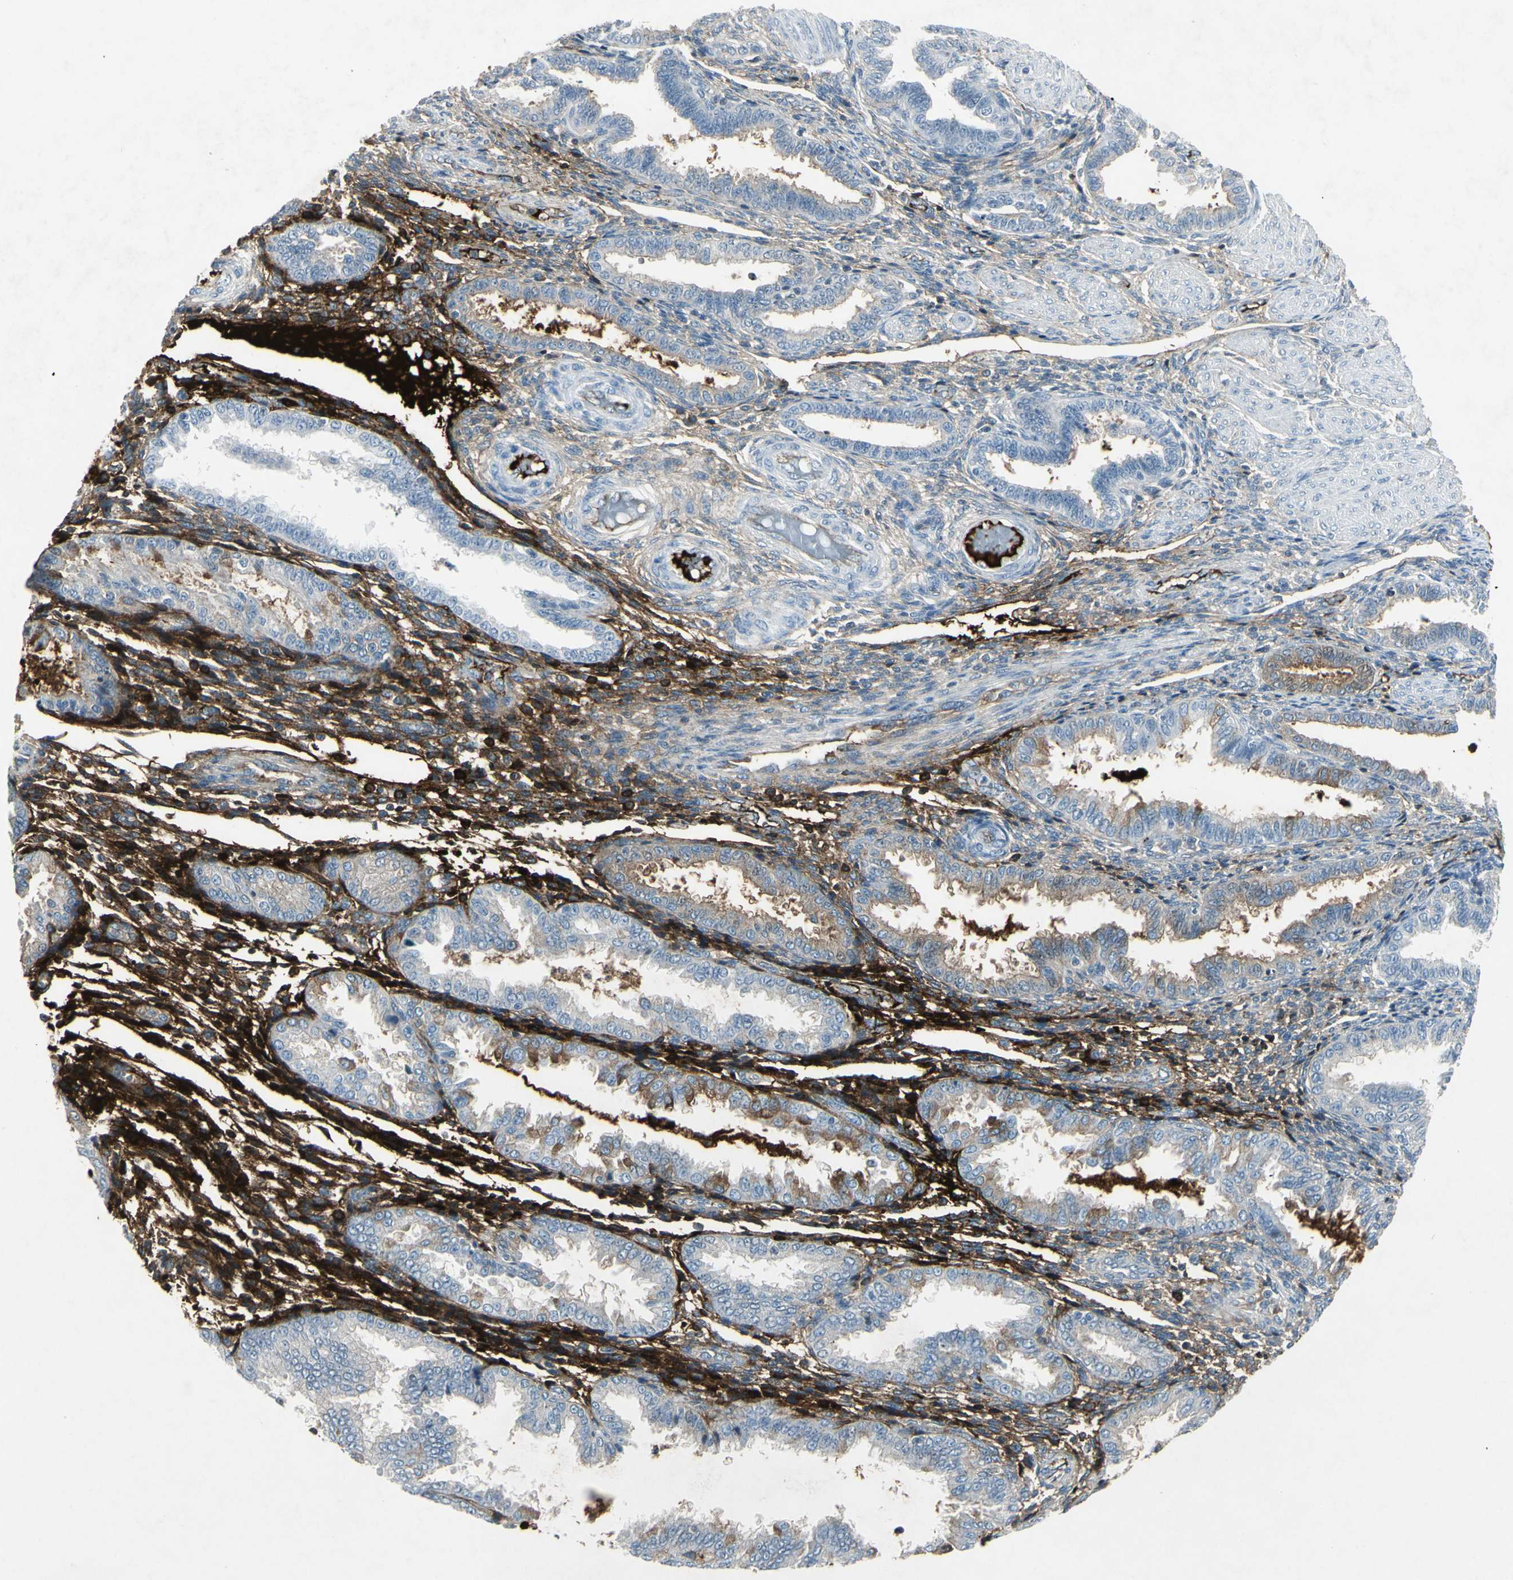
{"staining": {"intensity": "strong", "quantity": ">75%", "location": "cytoplasmic/membranous"}, "tissue": "endometrium", "cell_type": "Cells in endometrial stroma", "image_type": "normal", "snomed": [{"axis": "morphology", "description": "Normal tissue, NOS"}, {"axis": "topography", "description": "Endometrium"}], "caption": "A high amount of strong cytoplasmic/membranous positivity is present in approximately >75% of cells in endometrial stroma in unremarkable endometrium. The staining was performed using DAB (3,3'-diaminobenzidine) to visualize the protein expression in brown, while the nuclei were stained in blue with hematoxylin (Magnification: 20x).", "gene": "IGHM", "patient": {"sex": "female", "age": 33}}